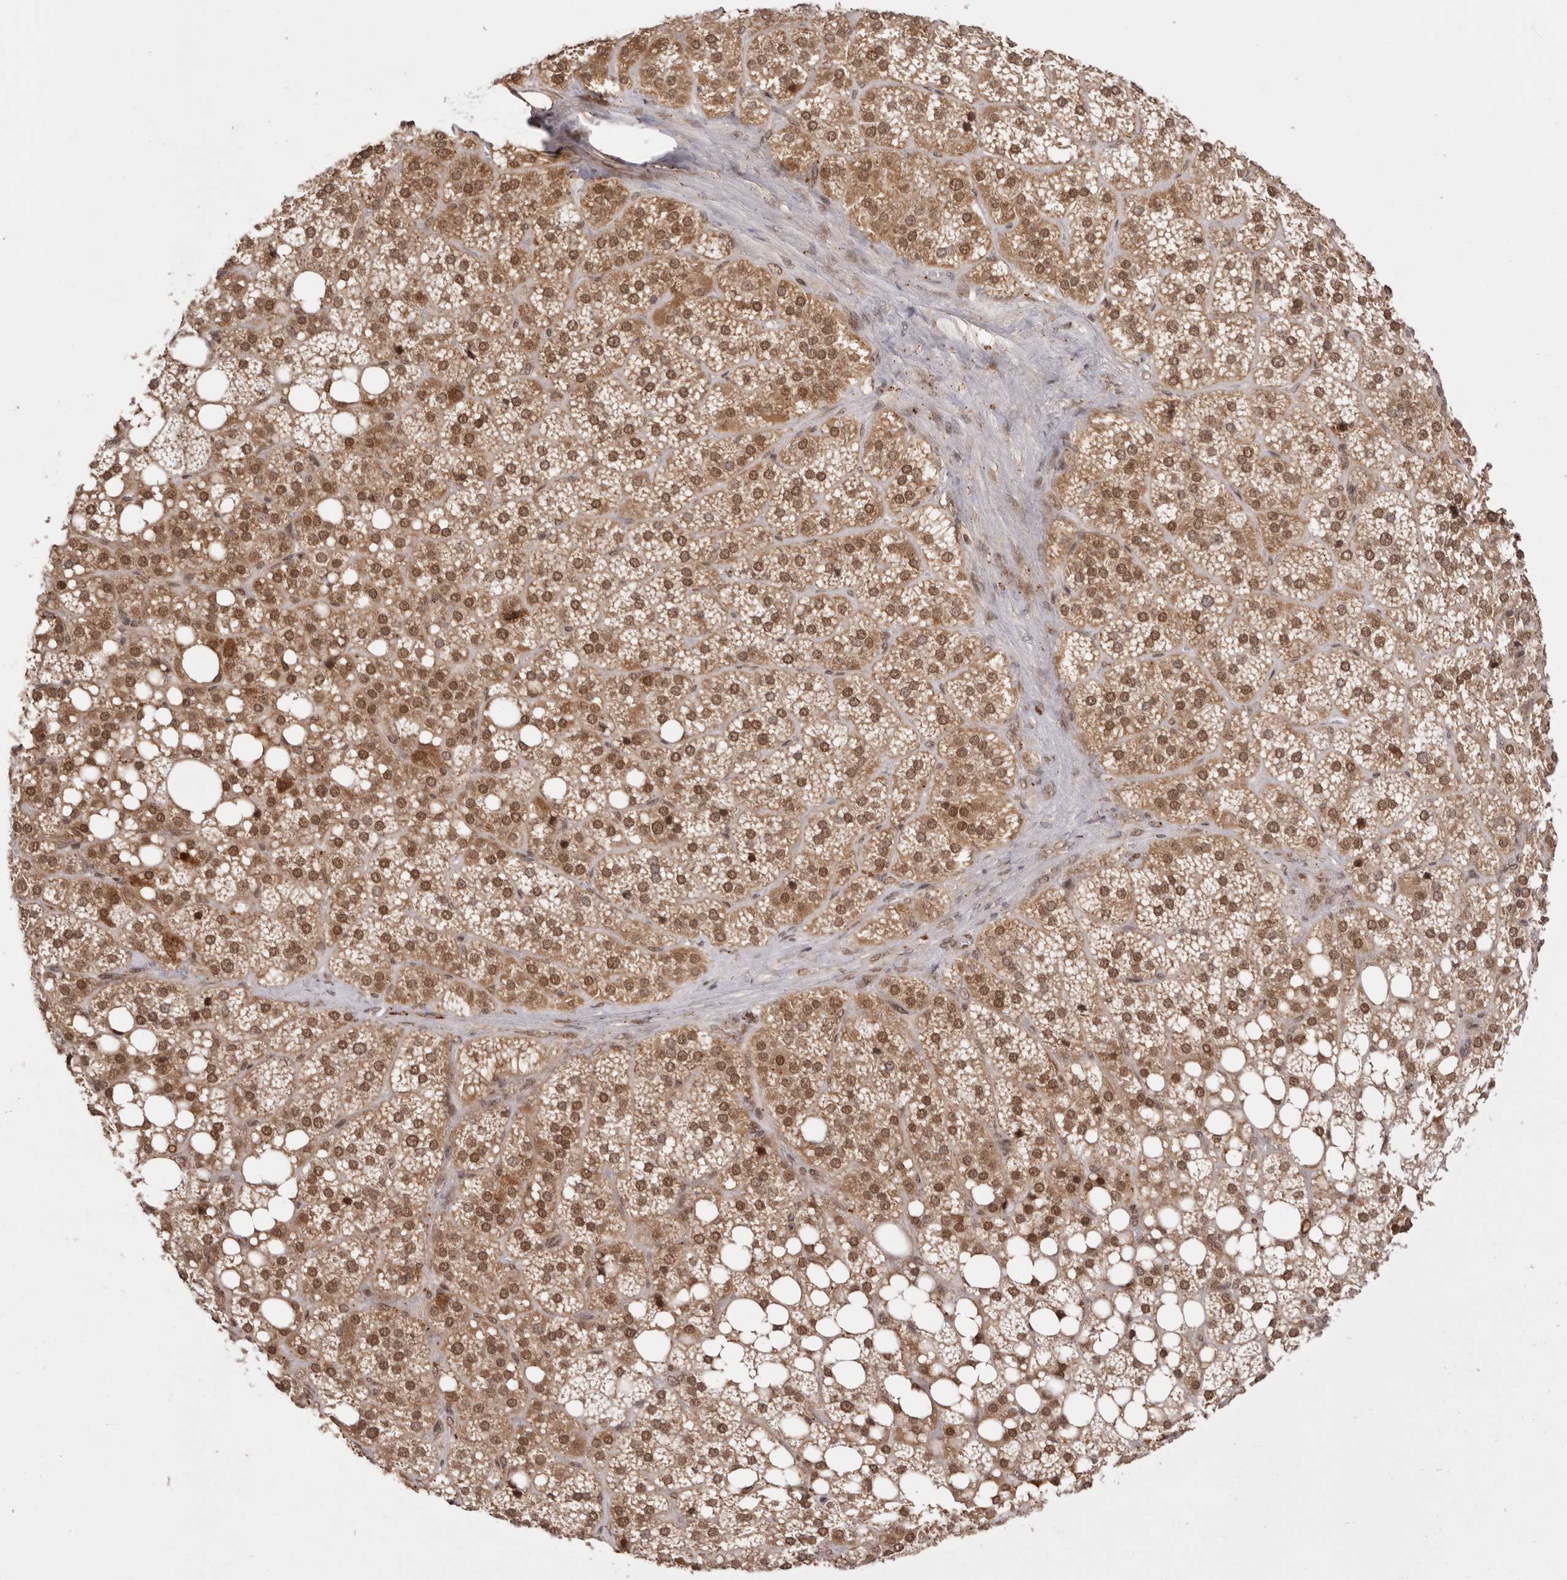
{"staining": {"intensity": "moderate", "quantity": ">75%", "location": "cytoplasmic/membranous,nuclear"}, "tissue": "adrenal gland", "cell_type": "Glandular cells", "image_type": "normal", "snomed": [{"axis": "morphology", "description": "Normal tissue, NOS"}, {"axis": "topography", "description": "Adrenal gland"}], "caption": "Glandular cells show moderate cytoplasmic/membranous,nuclear expression in approximately >75% of cells in unremarkable adrenal gland.", "gene": "TARS2", "patient": {"sex": "female", "age": 59}}